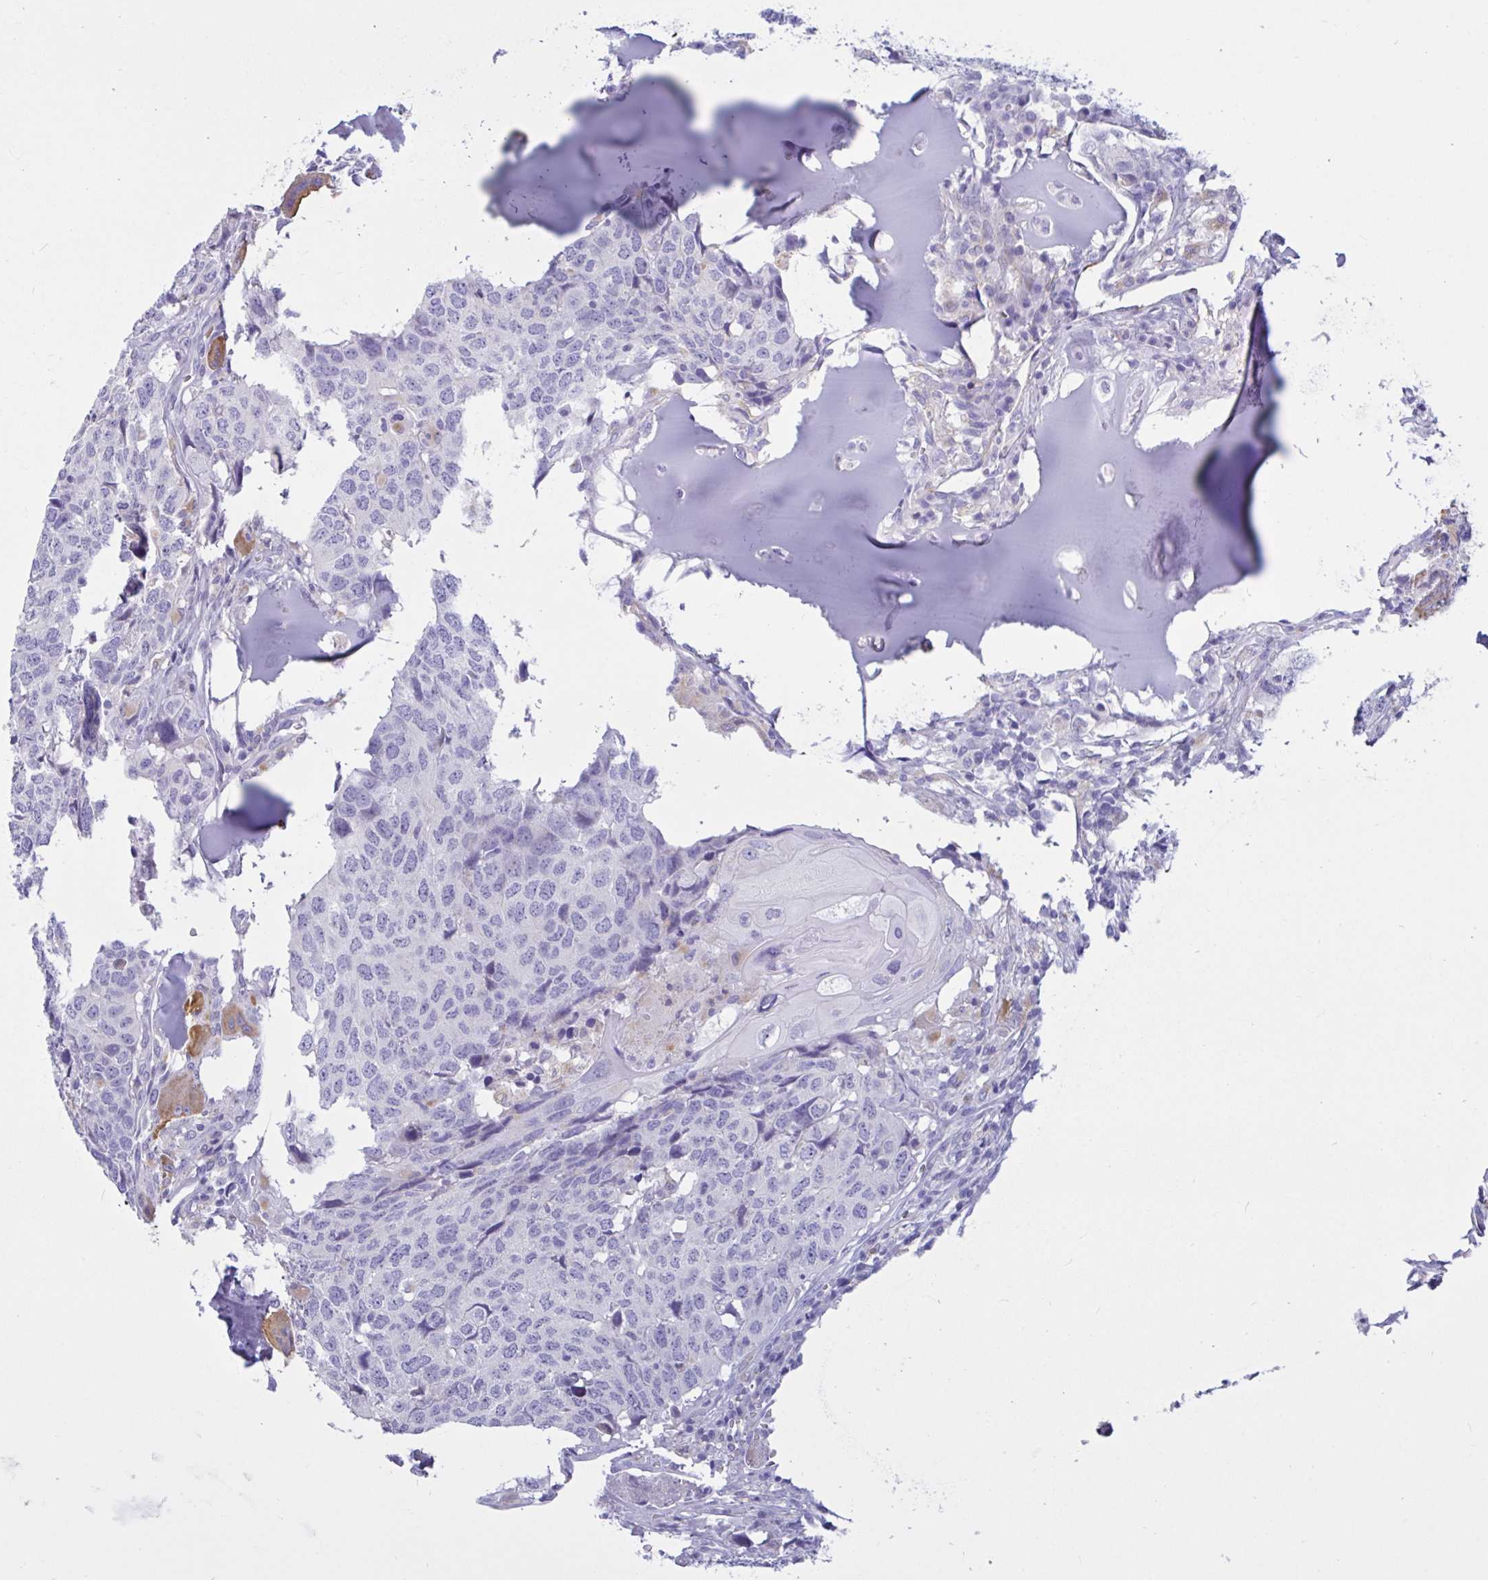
{"staining": {"intensity": "negative", "quantity": "none", "location": "none"}, "tissue": "head and neck cancer", "cell_type": "Tumor cells", "image_type": "cancer", "snomed": [{"axis": "morphology", "description": "Normal tissue, NOS"}, {"axis": "morphology", "description": "Squamous cell carcinoma, NOS"}, {"axis": "topography", "description": "Skeletal muscle"}, {"axis": "topography", "description": "Vascular tissue"}, {"axis": "topography", "description": "Peripheral nerve tissue"}, {"axis": "topography", "description": "Head-Neck"}], "caption": "The immunohistochemistry (IHC) image has no significant positivity in tumor cells of head and neck cancer (squamous cell carcinoma) tissue.", "gene": "RPL22L1", "patient": {"sex": "male", "age": 66}}